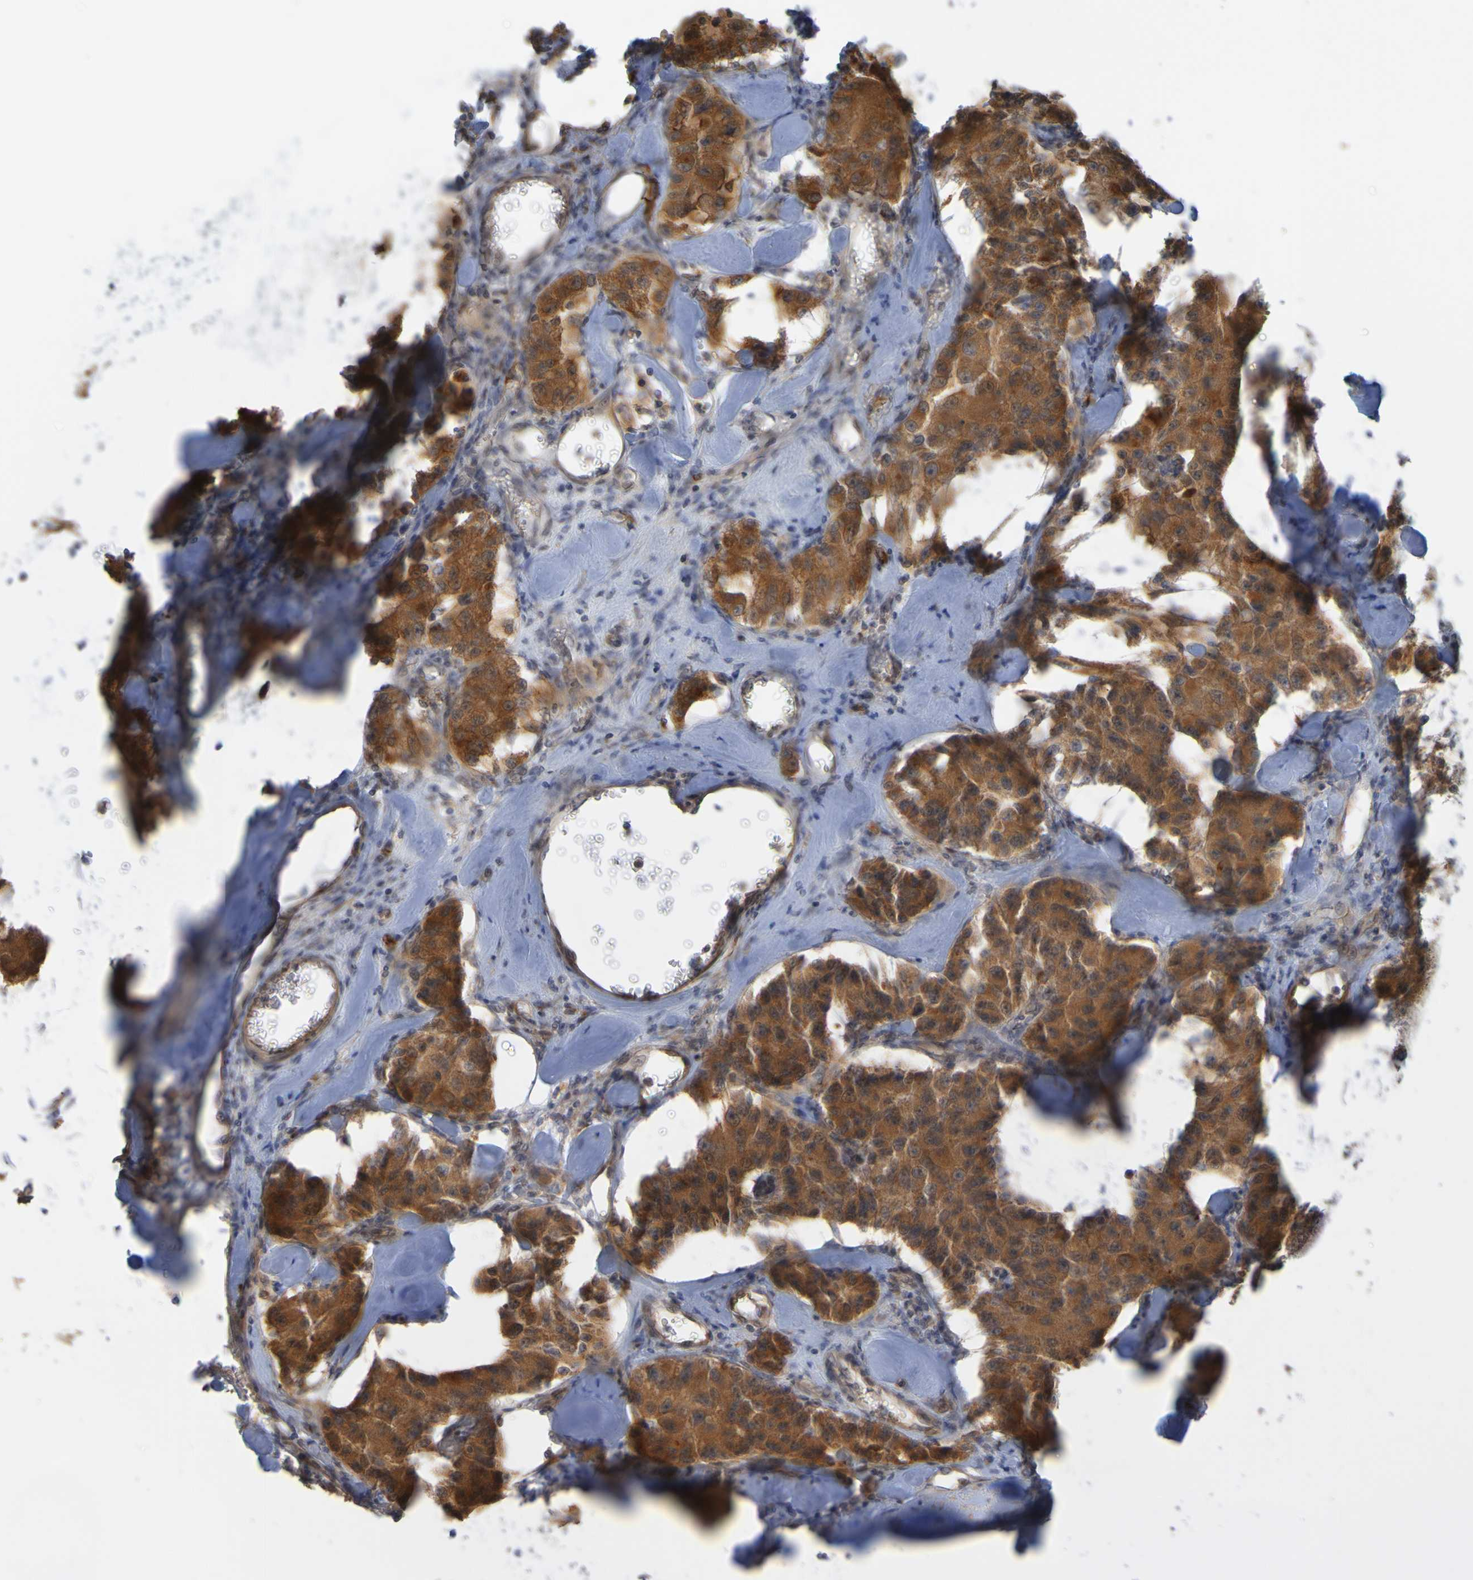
{"staining": {"intensity": "strong", "quantity": ">75%", "location": "cytoplasmic/membranous"}, "tissue": "carcinoid", "cell_type": "Tumor cells", "image_type": "cancer", "snomed": [{"axis": "morphology", "description": "Carcinoid, malignant, NOS"}, {"axis": "topography", "description": "Pancreas"}], "caption": "Immunohistochemical staining of malignant carcinoid displays strong cytoplasmic/membranous protein staining in about >75% of tumor cells.", "gene": "NAV2", "patient": {"sex": "male", "age": 41}}